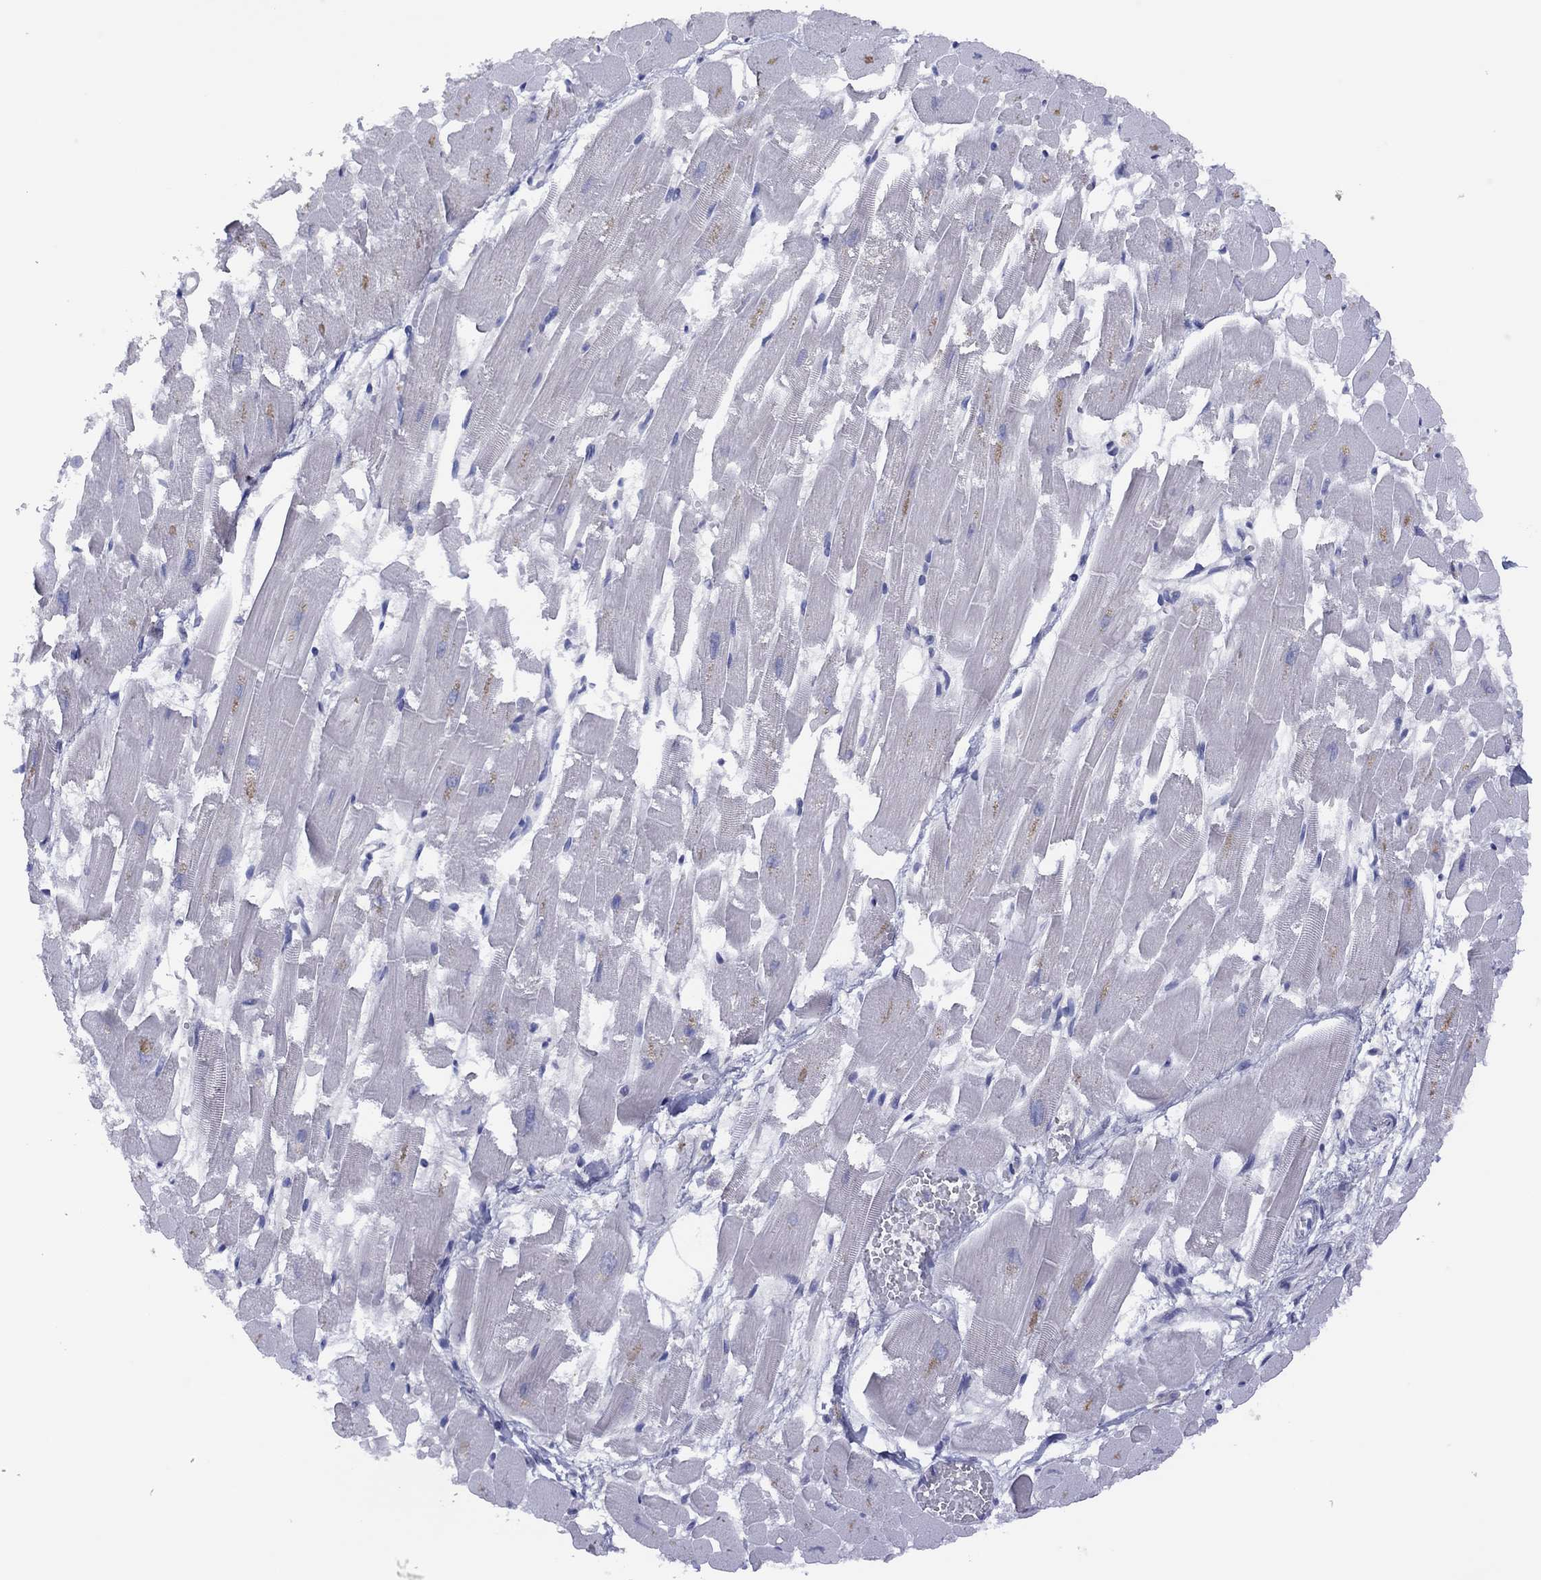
{"staining": {"intensity": "negative", "quantity": "none", "location": "none"}, "tissue": "heart muscle", "cell_type": "Cardiomyocytes", "image_type": "normal", "snomed": [{"axis": "morphology", "description": "Normal tissue, NOS"}, {"axis": "topography", "description": "Heart"}], "caption": "High magnification brightfield microscopy of benign heart muscle stained with DAB (brown) and counterstained with hematoxylin (blue): cardiomyocytes show no significant positivity. Brightfield microscopy of immunohistochemistry stained with DAB (brown) and hematoxylin (blue), captured at high magnification.", "gene": "CYP2B6", "patient": {"sex": "female", "age": 52}}